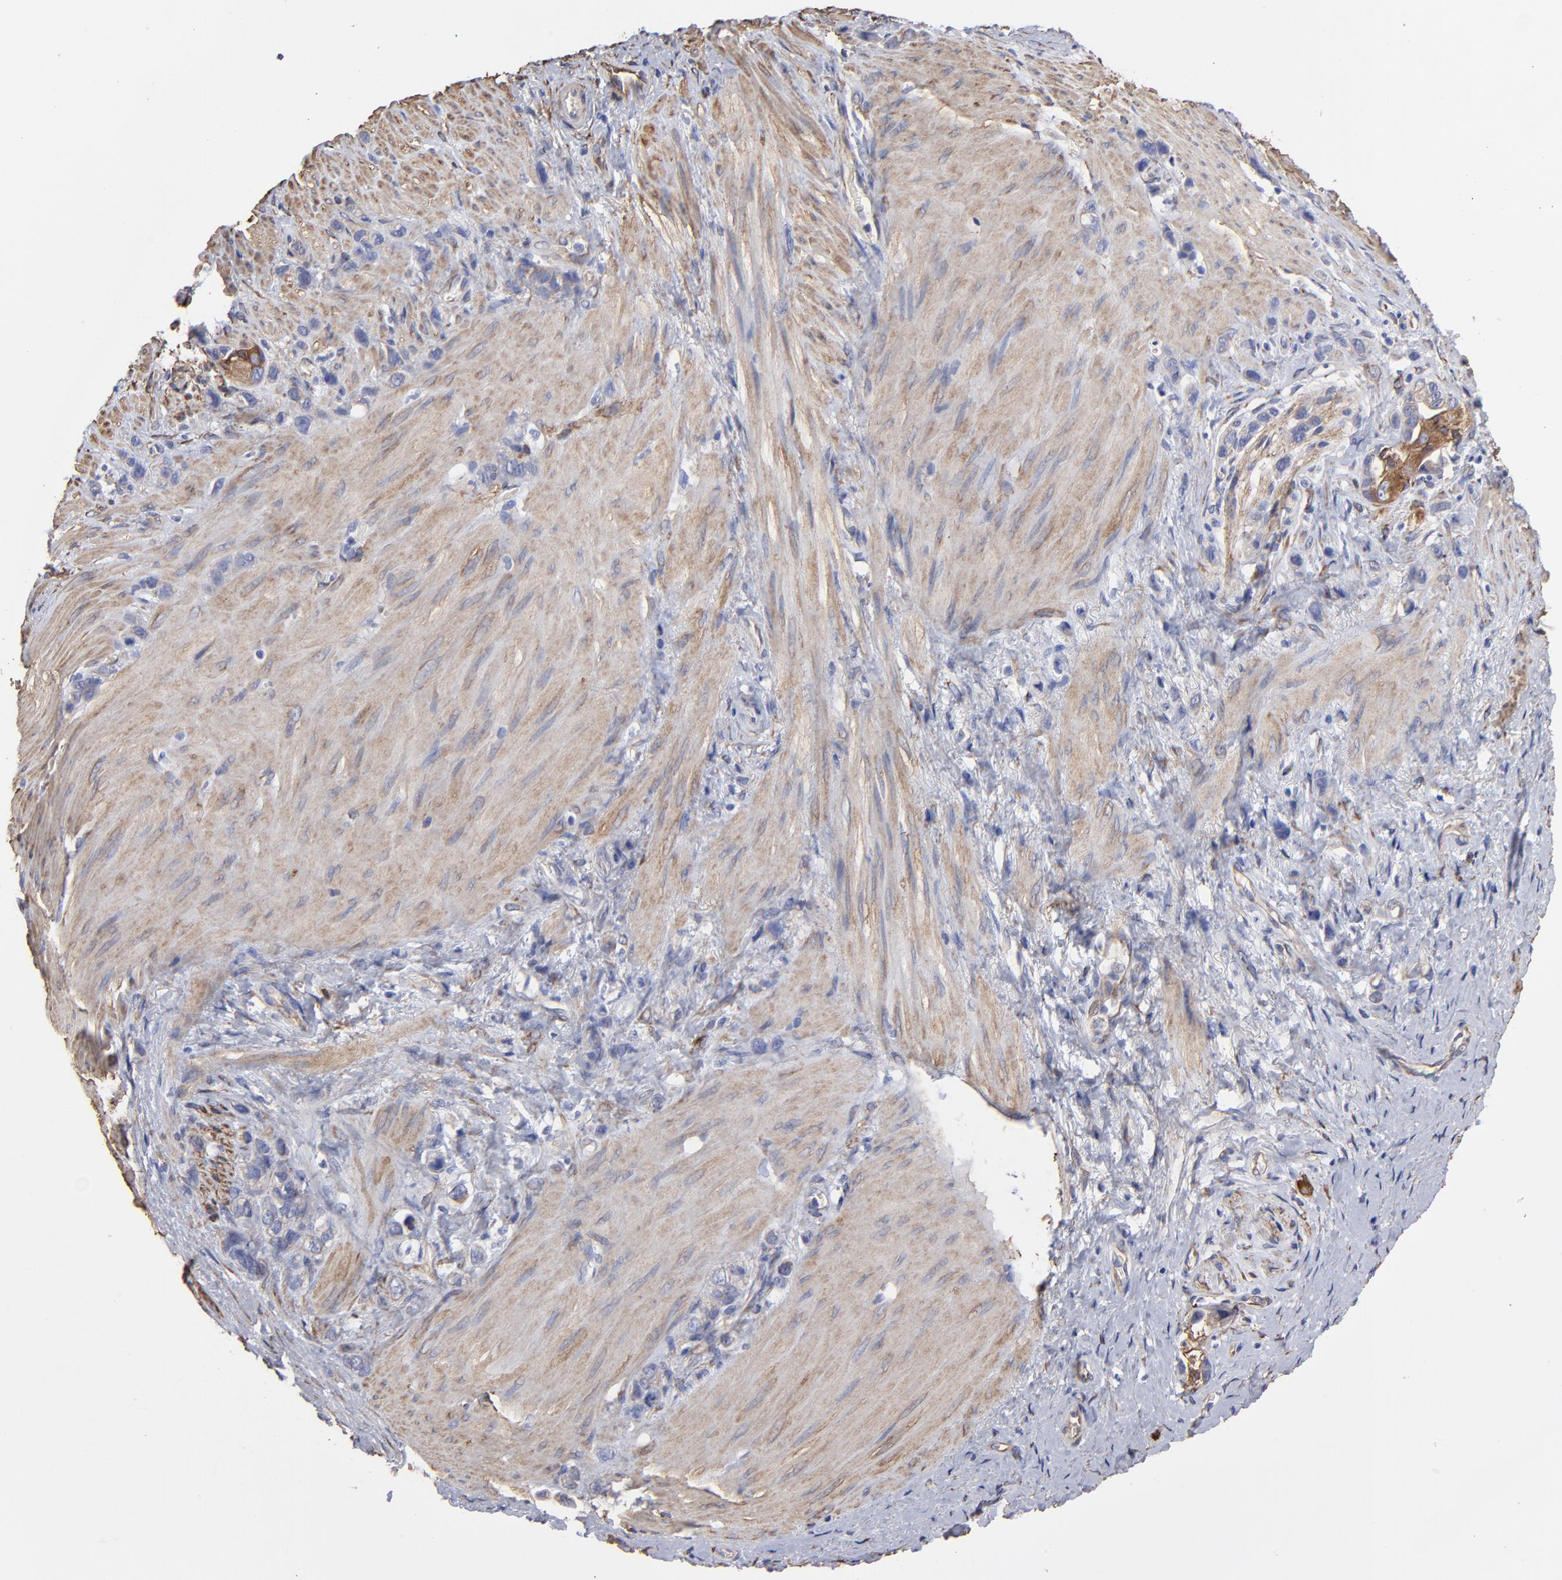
{"staining": {"intensity": "negative", "quantity": "none", "location": "none"}, "tissue": "stomach cancer", "cell_type": "Tumor cells", "image_type": "cancer", "snomed": [{"axis": "morphology", "description": "Normal tissue, NOS"}, {"axis": "morphology", "description": "Adenocarcinoma, NOS"}, {"axis": "morphology", "description": "Adenocarcinoma, High grade"}, {"axis": "topography", "description": "Stomach, upper"}, {"axis": "topography", "description": "Stomach"}], "caption": "Tumor cells are negative for brown protein staining in stomach high-grade adenocarcinoma.", "gene": "CILP", "patient": {"sex": "female", "age": 65}}